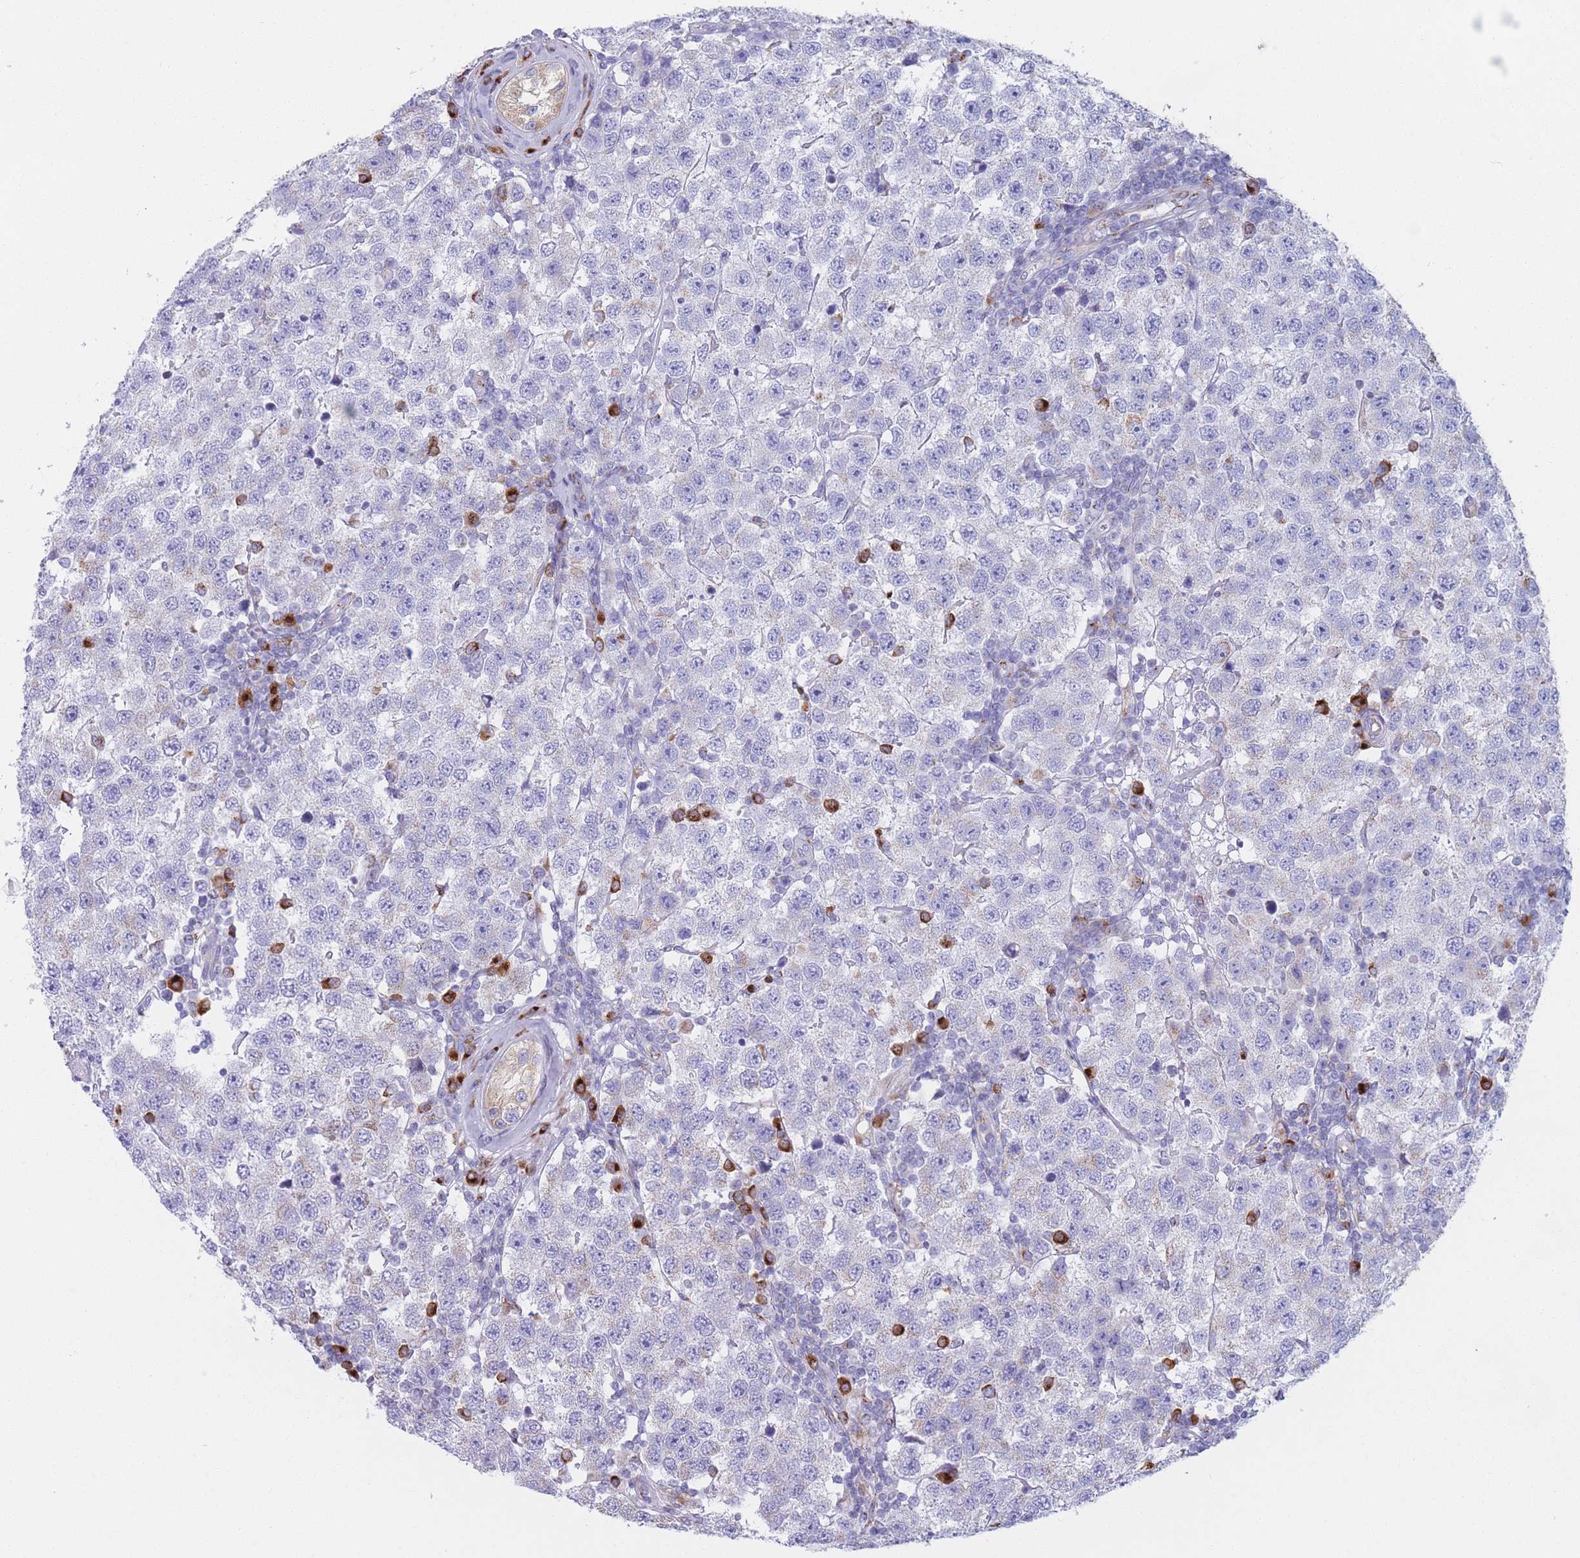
{"staining": {"intensity": "negative", "quantity": "none", "location": "none"}, "tissue": "testis cancer", "cell_type": "Tumor cells", "image_type": "cancer", "snomed": [{"axis": "morphology", "description": "Seminoma, NOS"}, {"axis": "topography", "description": "Testis"}], "caption": "Tumor cells show no significant expression in testis cancer (seminoma).", "gene": "MRPL30", "patient": {"sex": "male", "age": 34}}